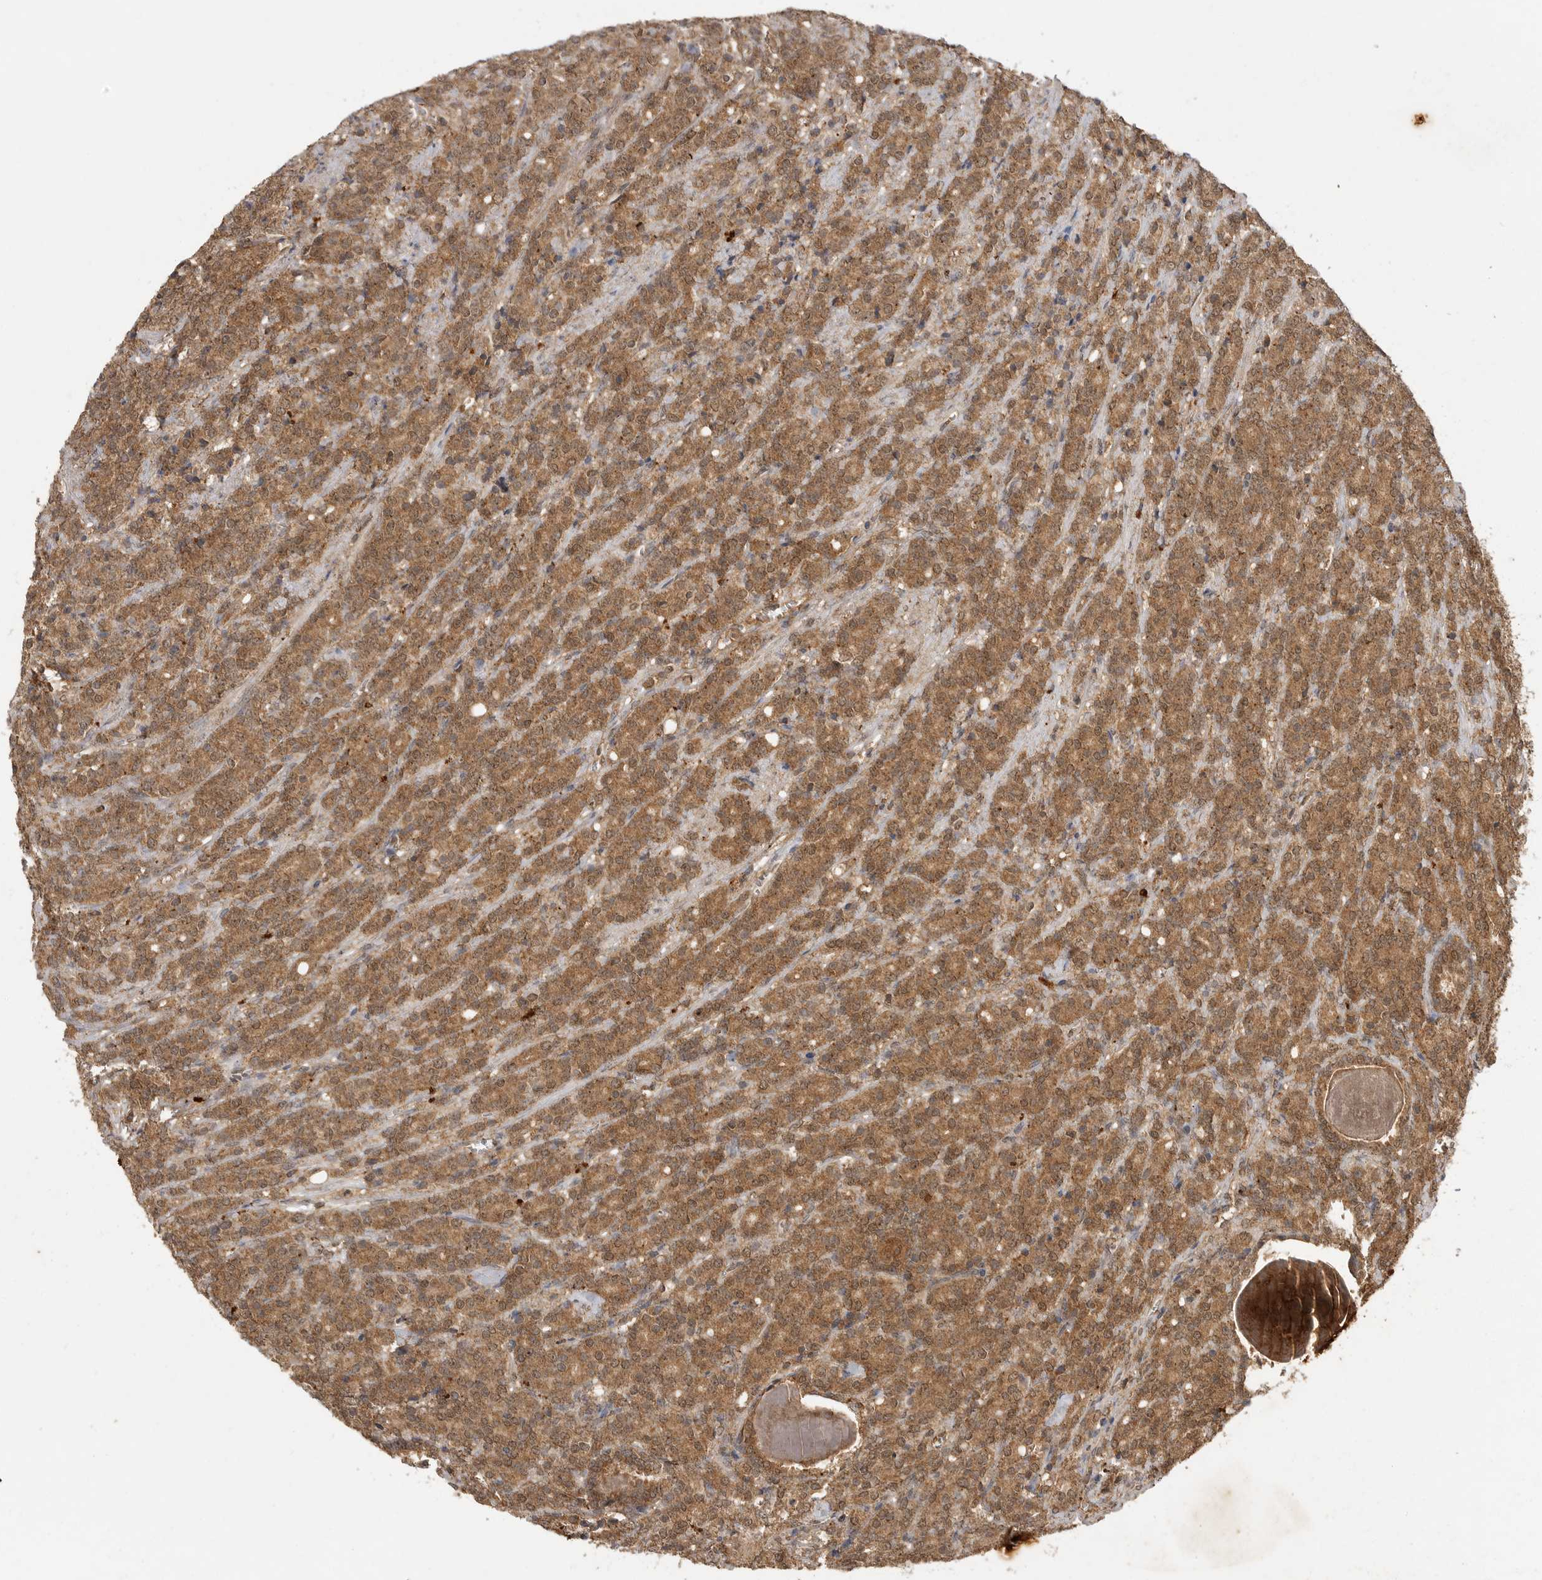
{"staining": {"intensity": "moderate", "quantity": ">75%", "location": "cytoplasmic/membranous"}, "tissue": "prostate cancer", "cell_type": "Tumor cells", "image_type": "cancer", "snomed": [{"axis": "morphology", "description": "Adenocarcinoma, High grade"}, {"axis": "topography", "description": "Prostate"}], "caption": "High-grade adenocarcinoma (prostate) tissue reveals moderate cytoplasmic/membranous positivity in approximately >75% of tumor cells", "gene": "ICOSLG", "patient": {"sex": "male", "age": 62}}